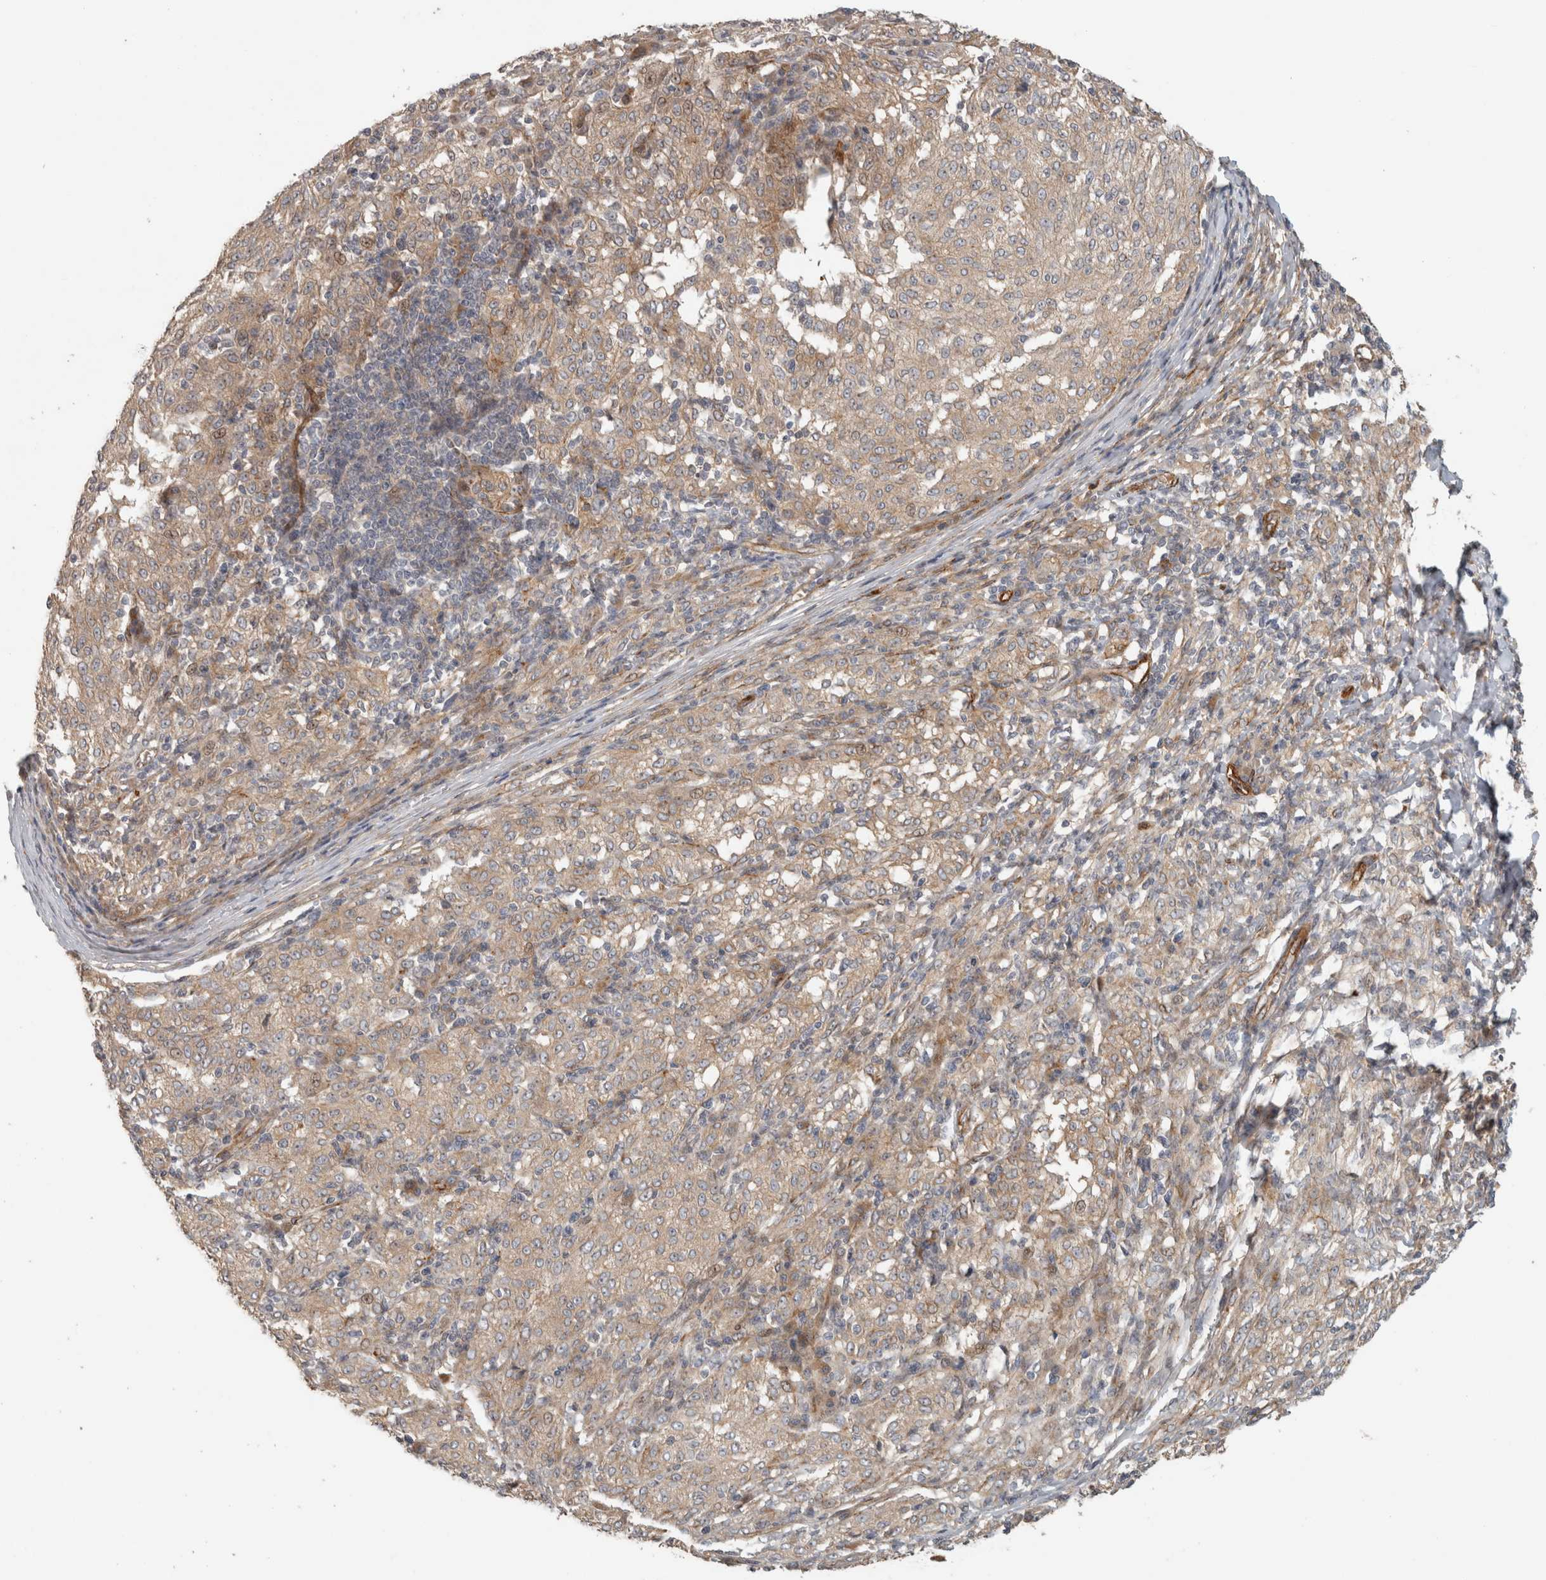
{"staining": {"intensity": "weak", "quantity": "<25%", "location": "cytoplasmic/membranous"}, "tissue": "melanoma", "cell_type": "Tumor cells", "image_type": "cancer", "snomed": [{"axis": "morphology", "description": "Malignant melanoma, NOS"}, {"axis": "topography", "description": "Skin"}], "caption": "A micrograph of melanoma stained for a protein exhibits no brown staining in tumor cells.", "gene": "SIPA1L2", "patient": {"sex": "female", "age": 72}}